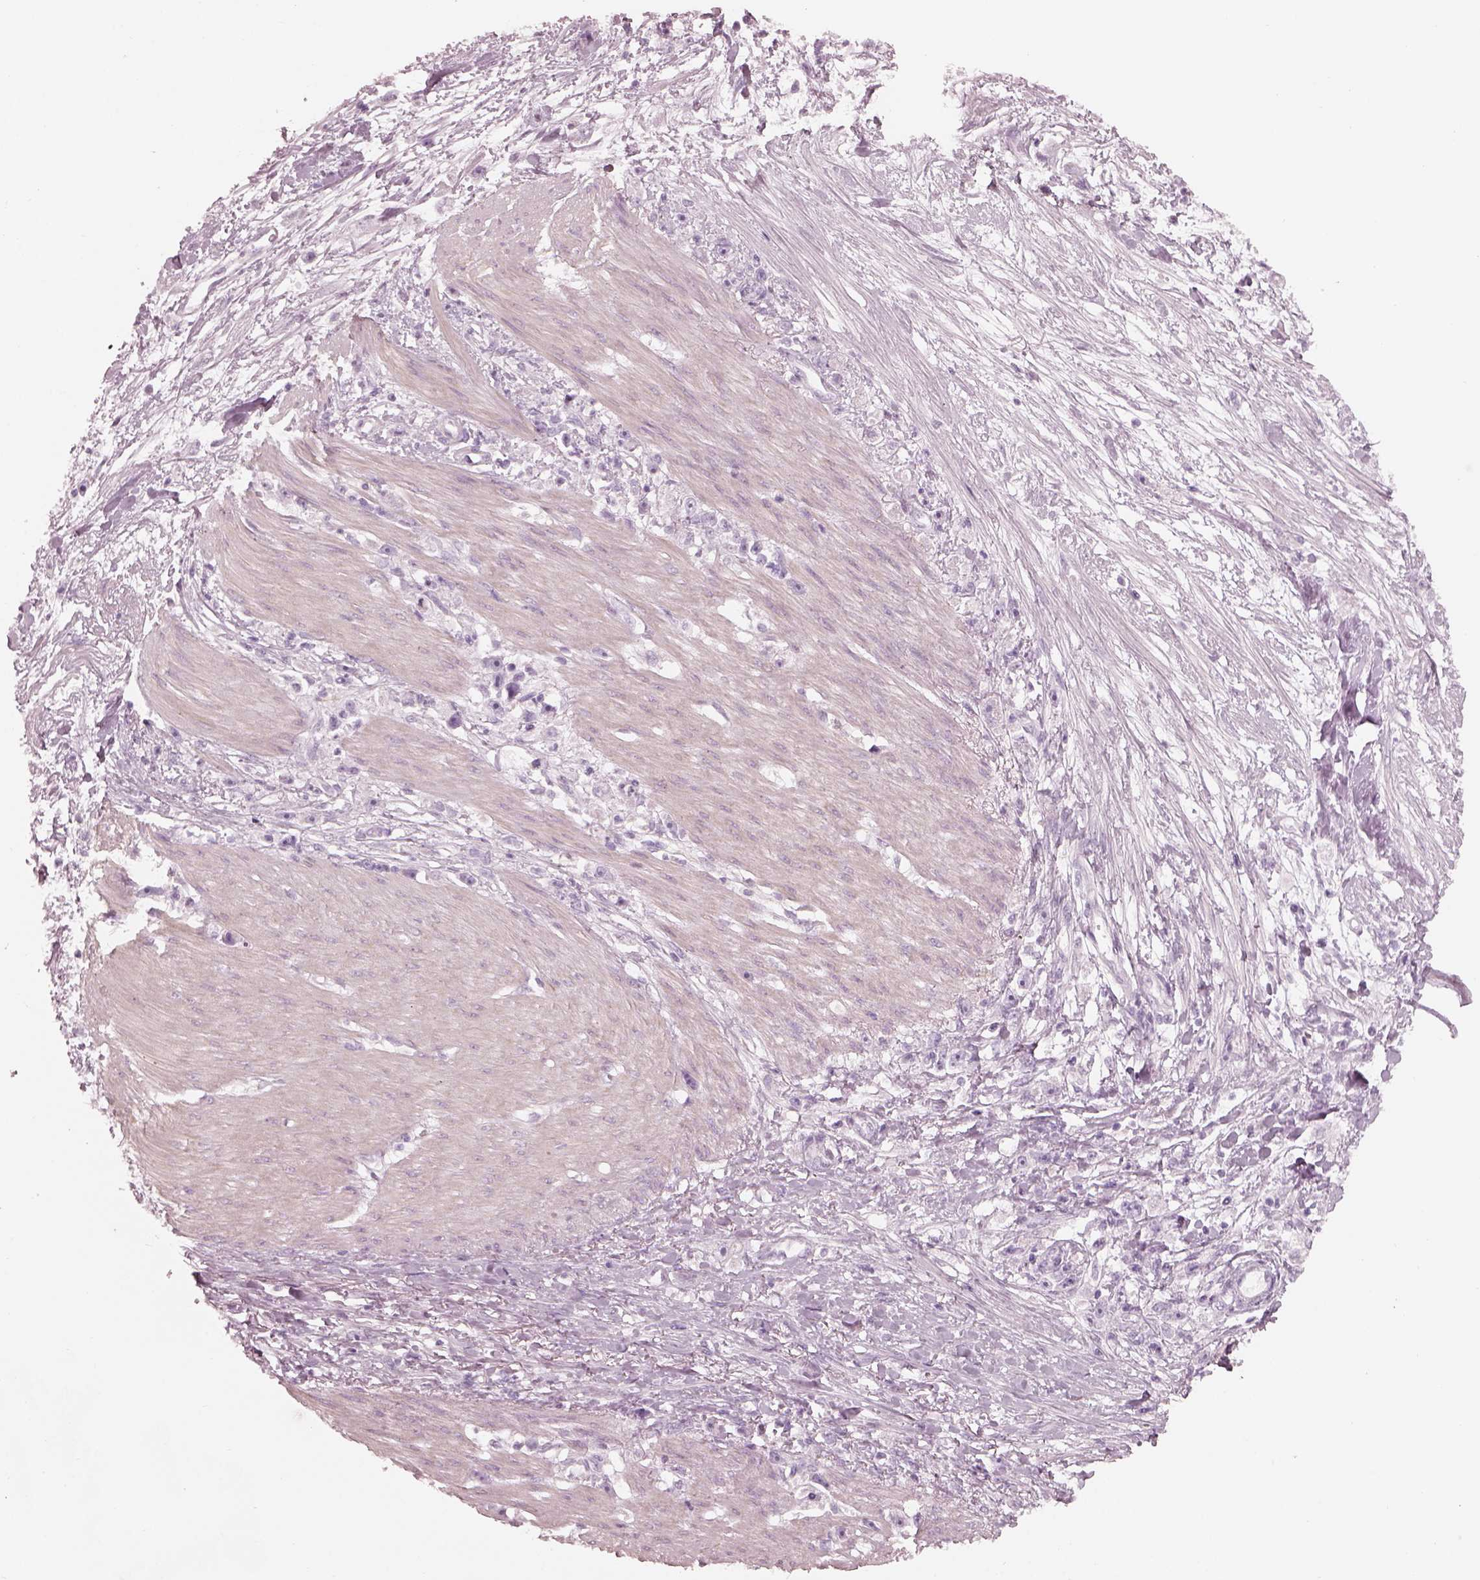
{"staining": {"intensity": "negative", "quantity": "none", "location": "none"}, "tissue": "stomach cancer", "cell_type": "Tumor cells", "image_type": "cancer", "snomed": [{"axis": "morphology", "description": "Adenocarcinoma, NOS"}, {"axis": "topography", "description": "Stomach"}], "caption": "This is an immunohistochemistry (IHC) photomicrograph of stomach cancer. There is no expression in tumor cells.", "gene": "RSPH9", "patient": {"sex": "female", "age": 59}}